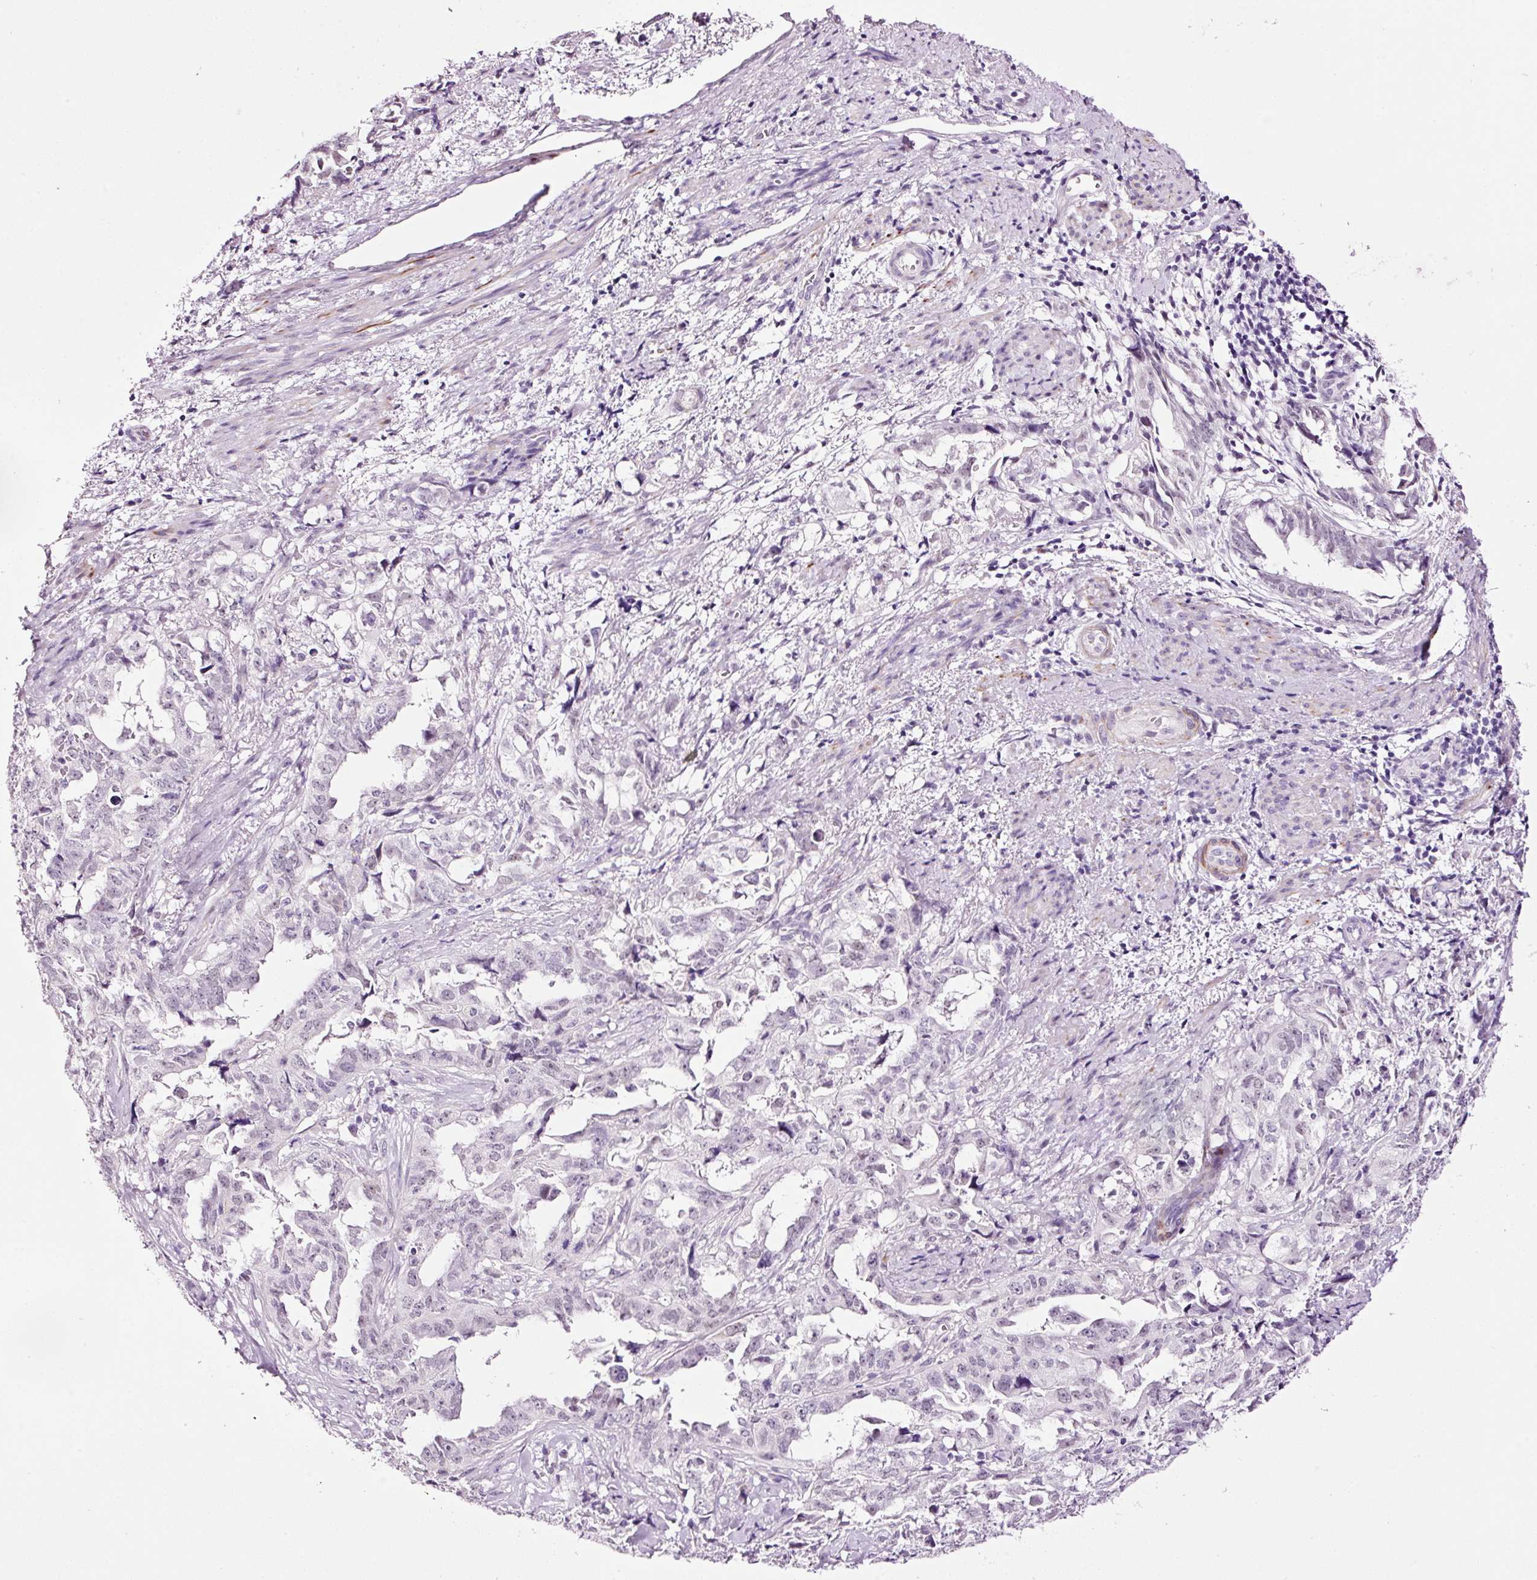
{"staining": {"intensity": "negative", "quantity": "none", "location": "none"}, "tissue": "endometrial cancer", "cell_type": "Tumor cells", "image_type": "cancer", "snomed": [{"axis": "morphology", "description": "Adenocarcinoma, NOS"}, {"axis": "topography", "description": "Endometrium"}], "caption": "IHC histopathology image of neoplastic tissue: adenocarcinoma (endometrial) stained with DAB (3,3'-diaminobenzidine) reveals no significant protein expression in tumor cells.", "gene": "RTF2", "patient": {"sex": "female", "age": 65}}